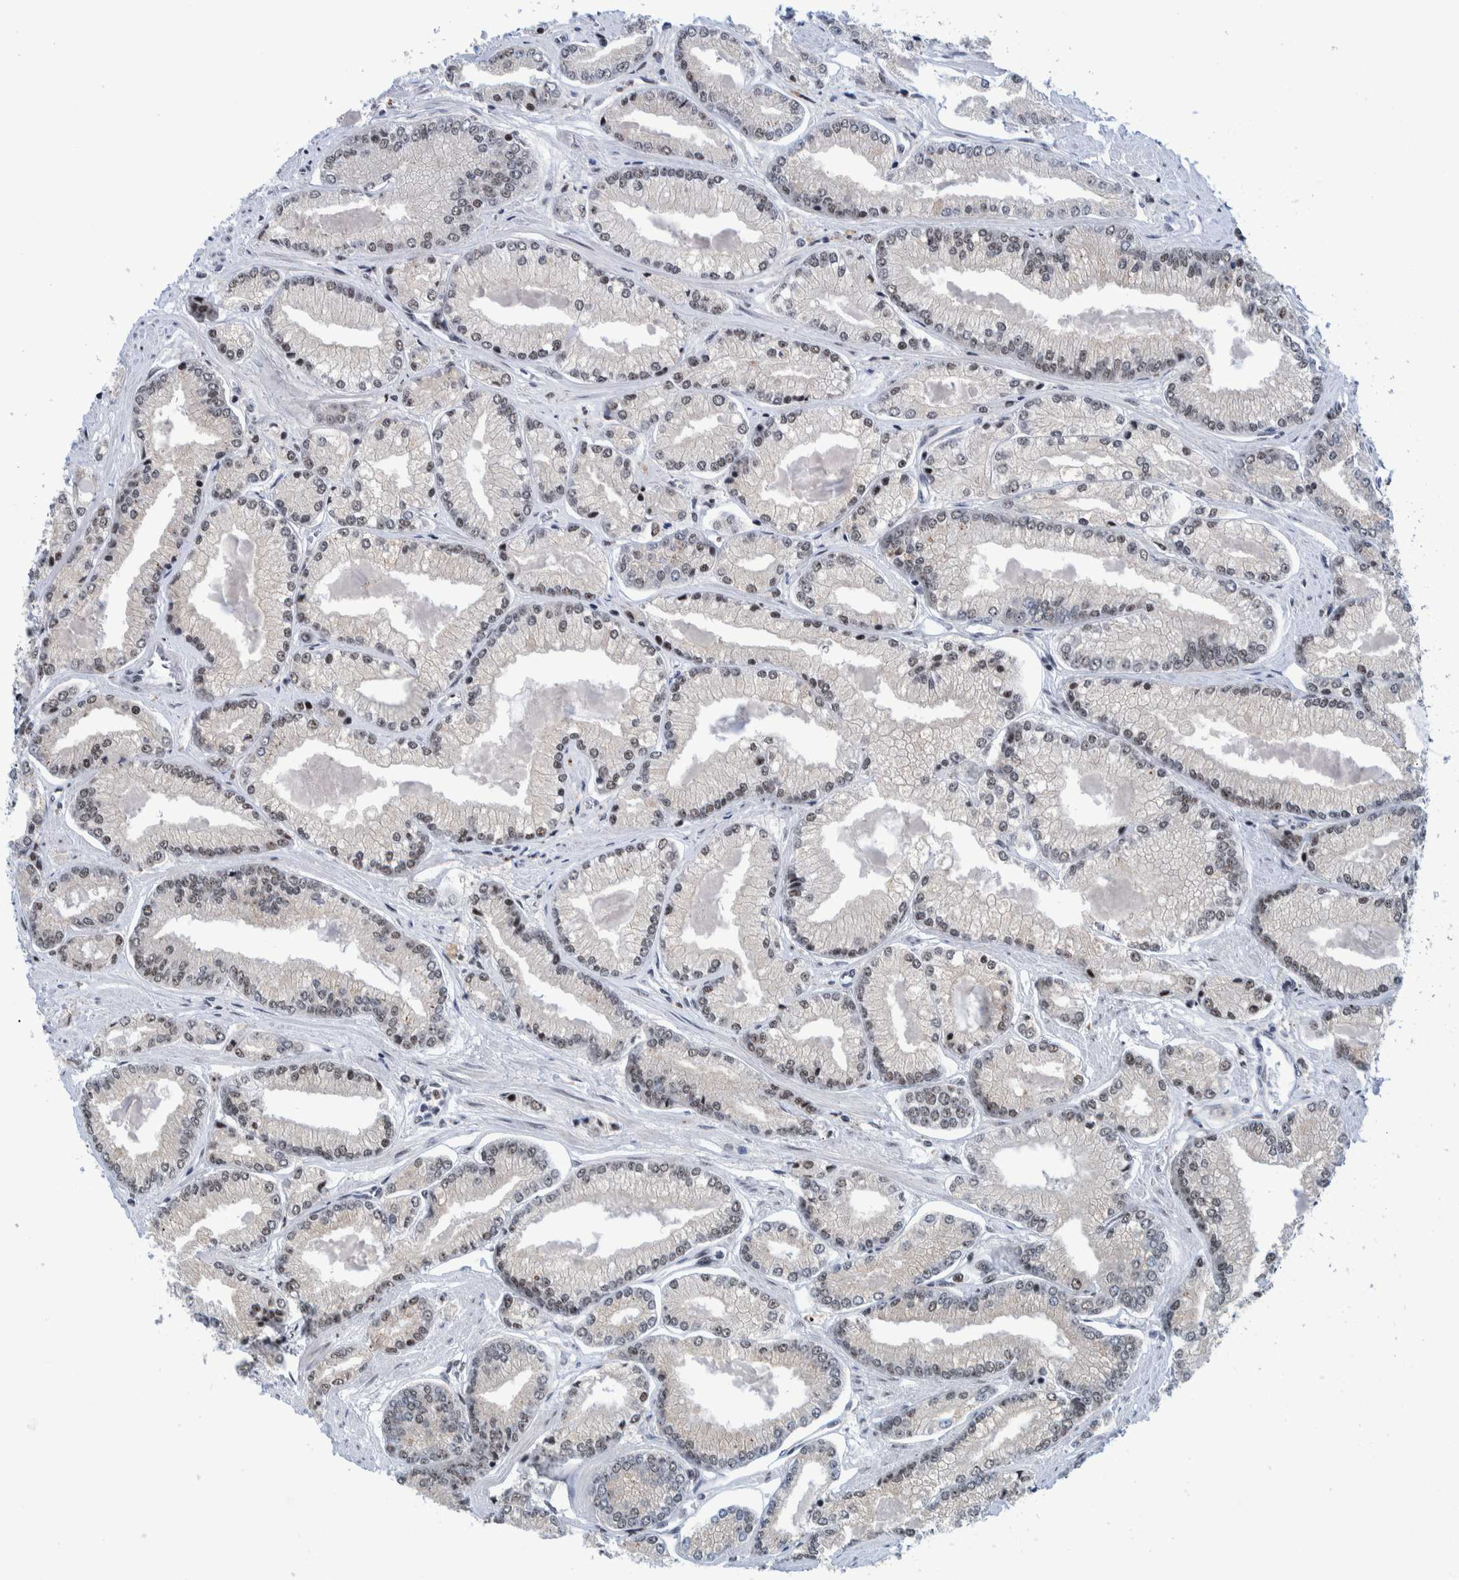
{"staining": {"intensity": "moderate", "quantity": "<25%", "location": "nuclear"}, "tissue": "prostate cancer", "cell_type": "Tumor cells", "image_type": "cancer", "snomed": [{"axis": "morphology", "description": "Adenocarcinoma, Low grade"}, {"axis": "topography", "description": "Prostate"}], "caption": "This is an image of immunohistochemistry staining of low-grade adenocarcinoma (prostate), which shows moderate positivity in the nuclear of tumor cells.", "gene": "EFTUD2", "patient": {"sex": "male", "age": 52}}